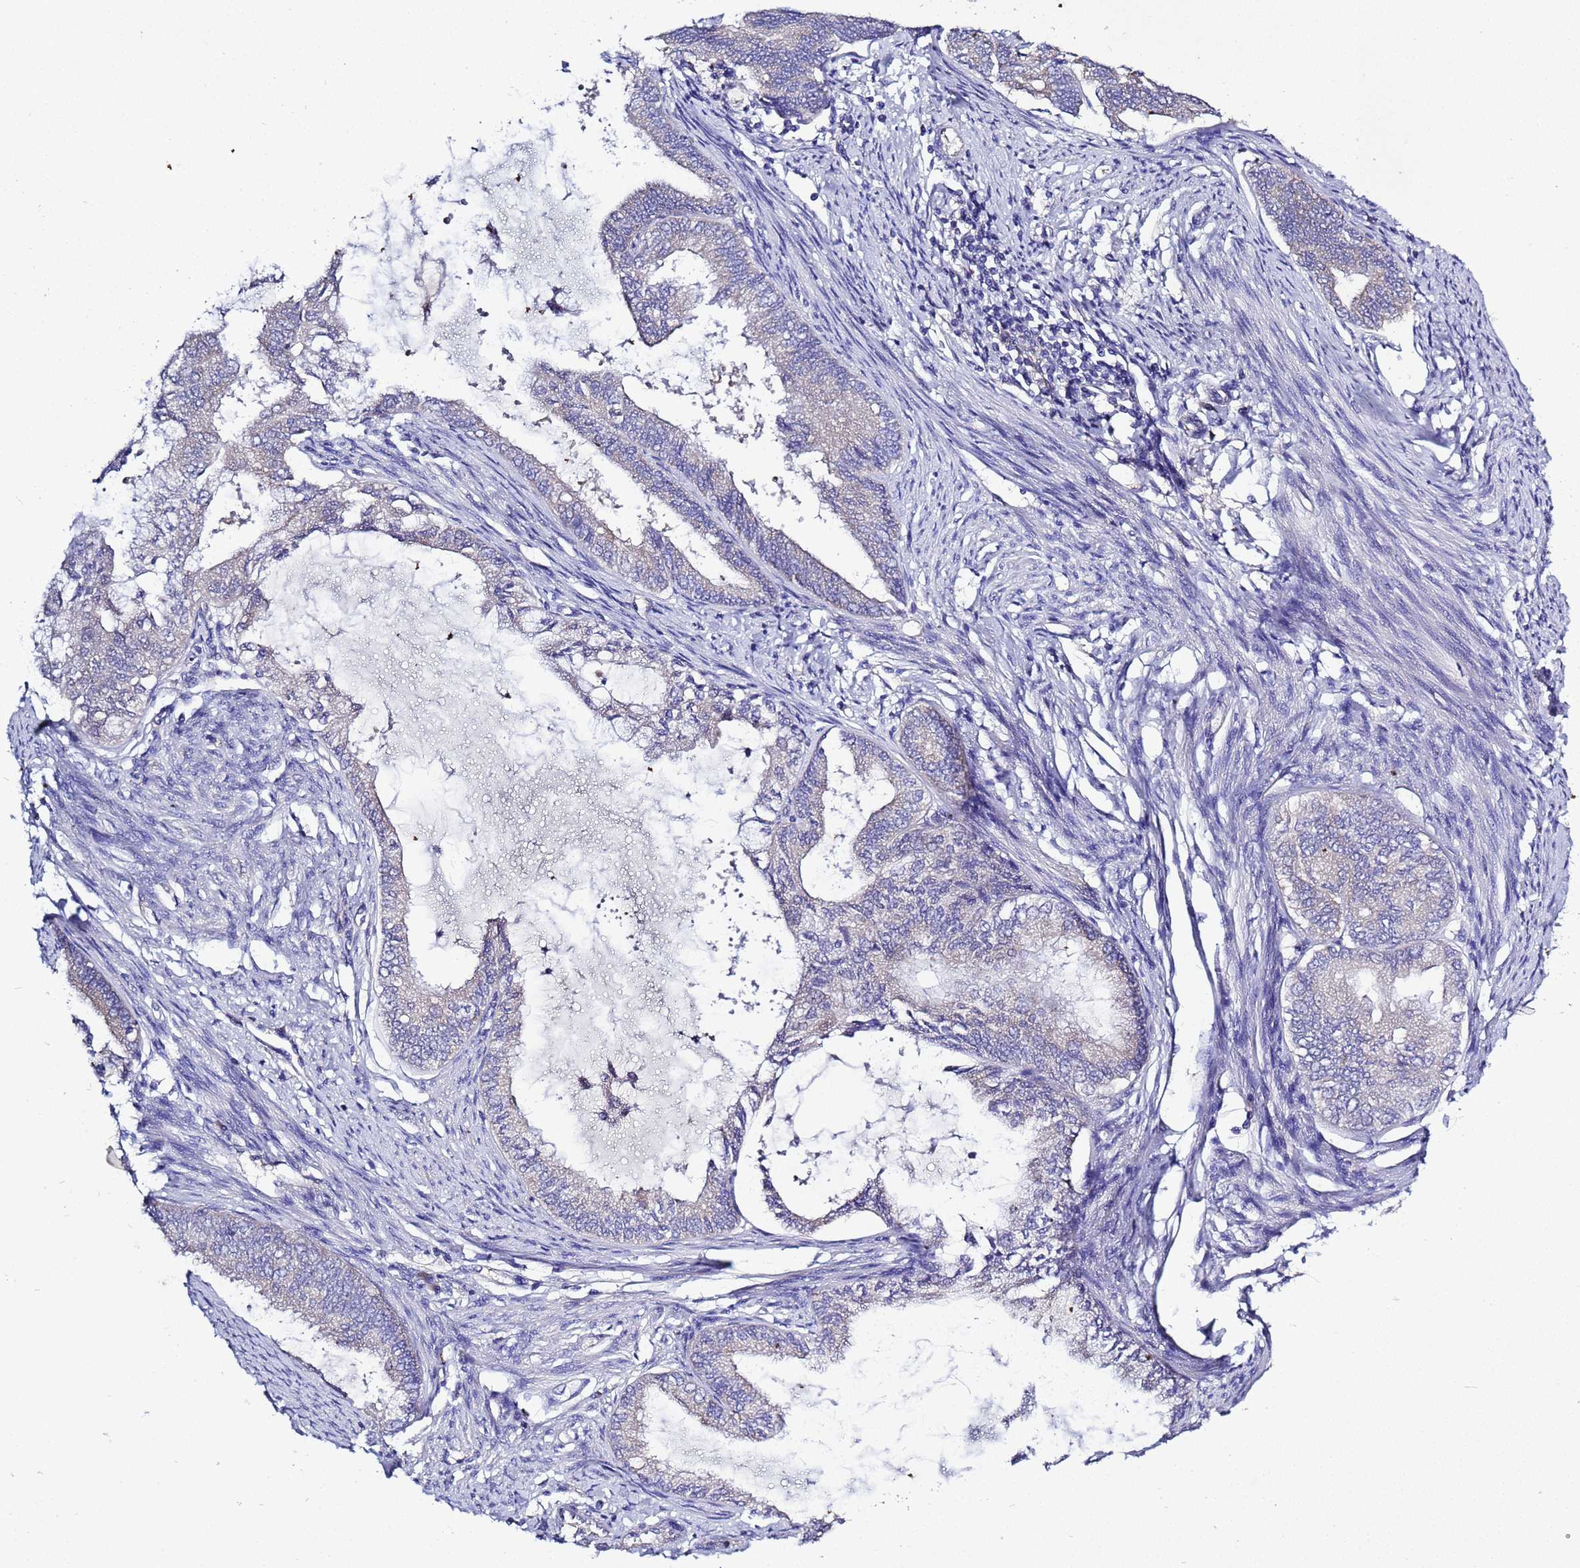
{"staining": {"intensity": "negative", "quantity": "none", "location": "none"}, "tissue": "endometrial cancer", "cell_type": "Tumor cells", "image_type": "cancer", "snomed": [{"axis": "morphology", "description": "Adenocarcinoma, NOS"}, {"axis": "topography", "description": "Endometrium"}], "caption": "An image of endometrial adenocarcinoma stained for a protein shows no brown staining in tumor cells.", "gene": "RC3H2", "patient": {"sex": "female", "age": 86}}